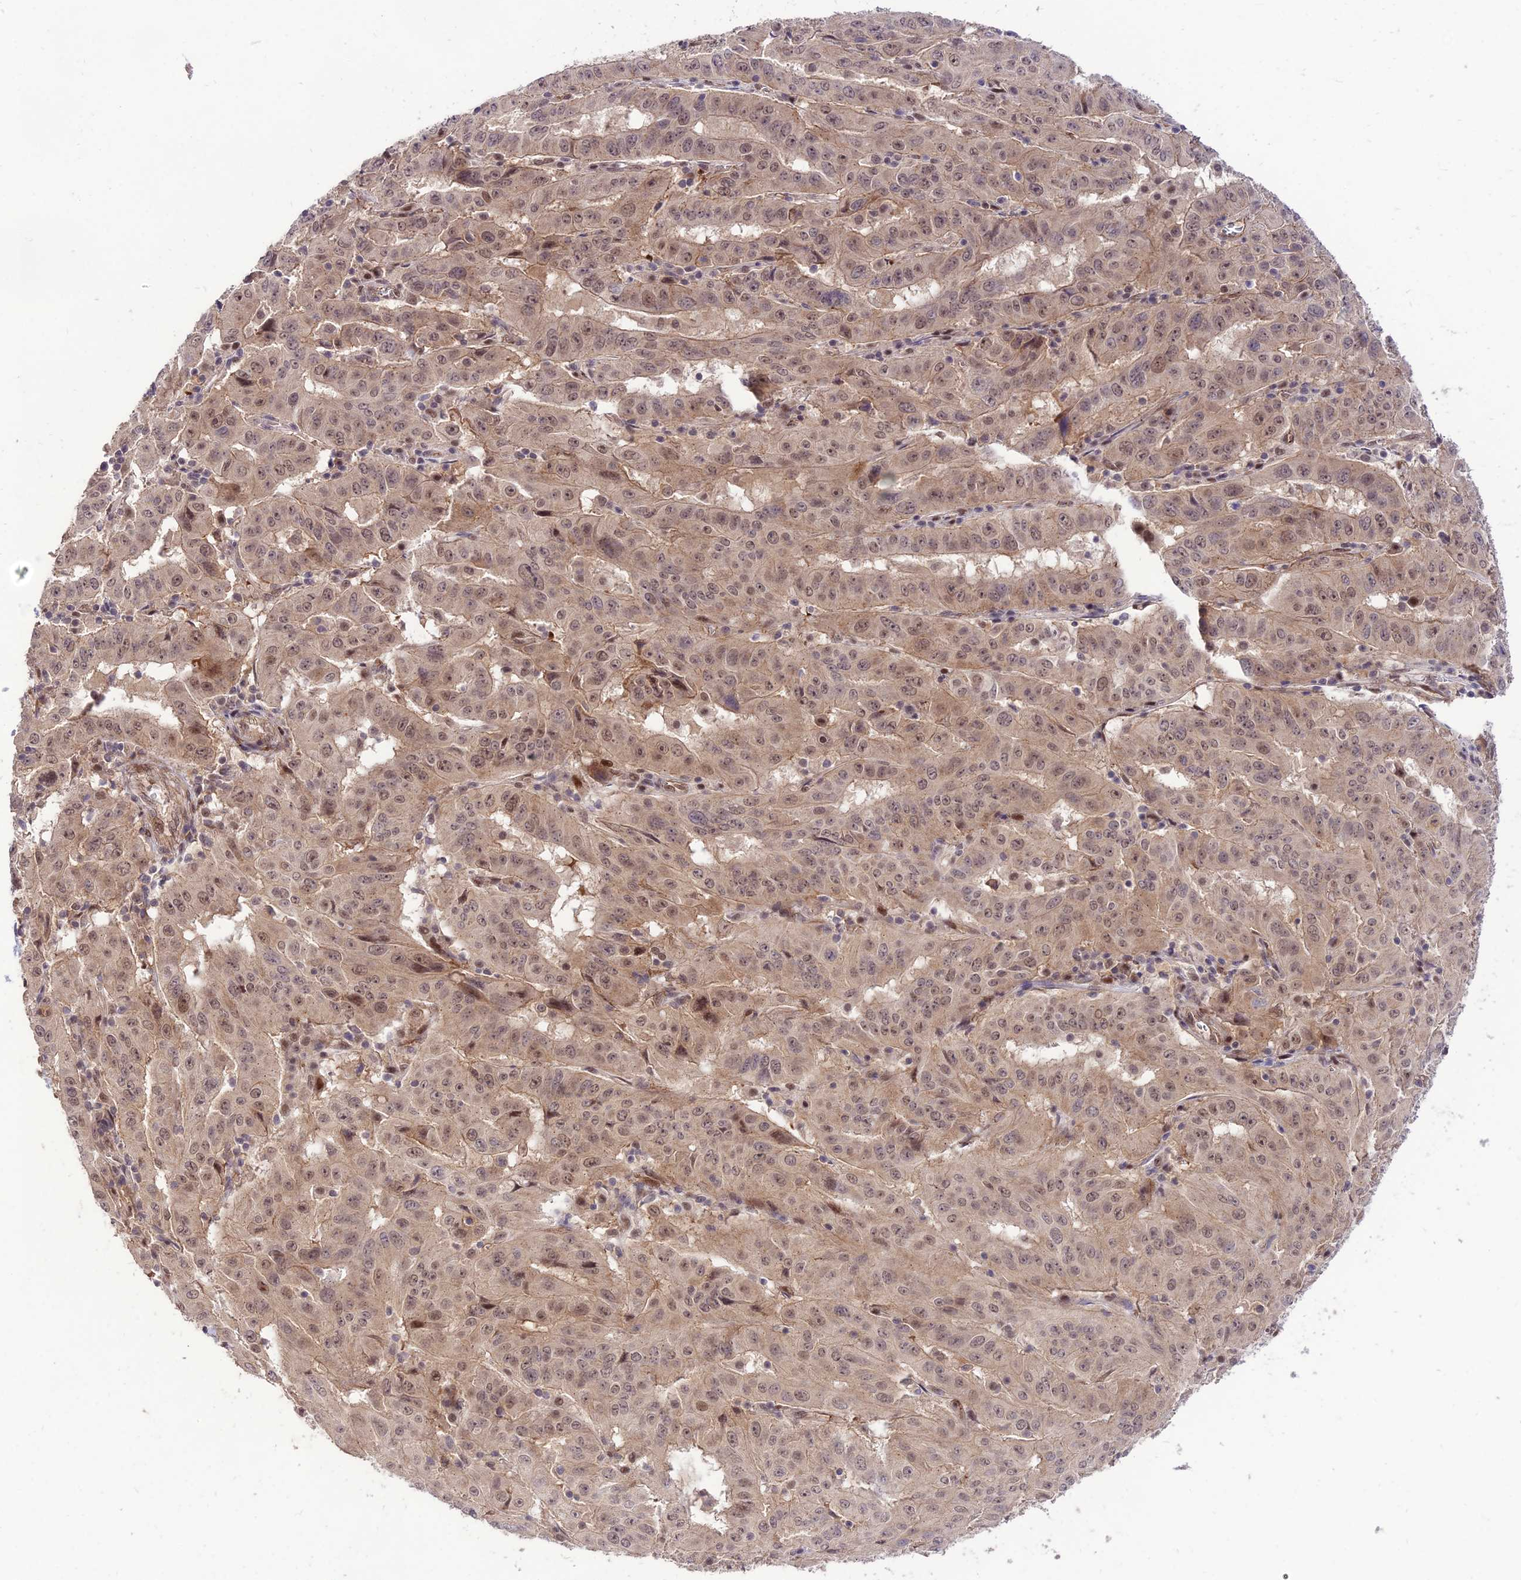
{"staining": {"intensity": "moderate", "quantity": ">75%", "location": "cytoplasmic/membranous,nuclear"}, "tissue": "pancreatic cancer", "cell_type": "Tumor cells", "image_type": "cancer", "snomed": [{"axis": "morphology", "description": "Adenocarcinoma, NOS"}, {"axis": "topography", "description": "Pancreas"}], "caption": "Protein expression analysis of adenocarcinoma (pancreatic) exhibits moderate cytoplasmic/membranous and nuclear positivity in about >75% of tumor cells. The protein of interest is stained brown, and the nuclei are stained in blue (DAB (3,3'-diaminobenzidine) IHC with brightfield microscopy, high magnification).", "gene": "ZNF85", "patient": {"sex": "male", "age": 63}}